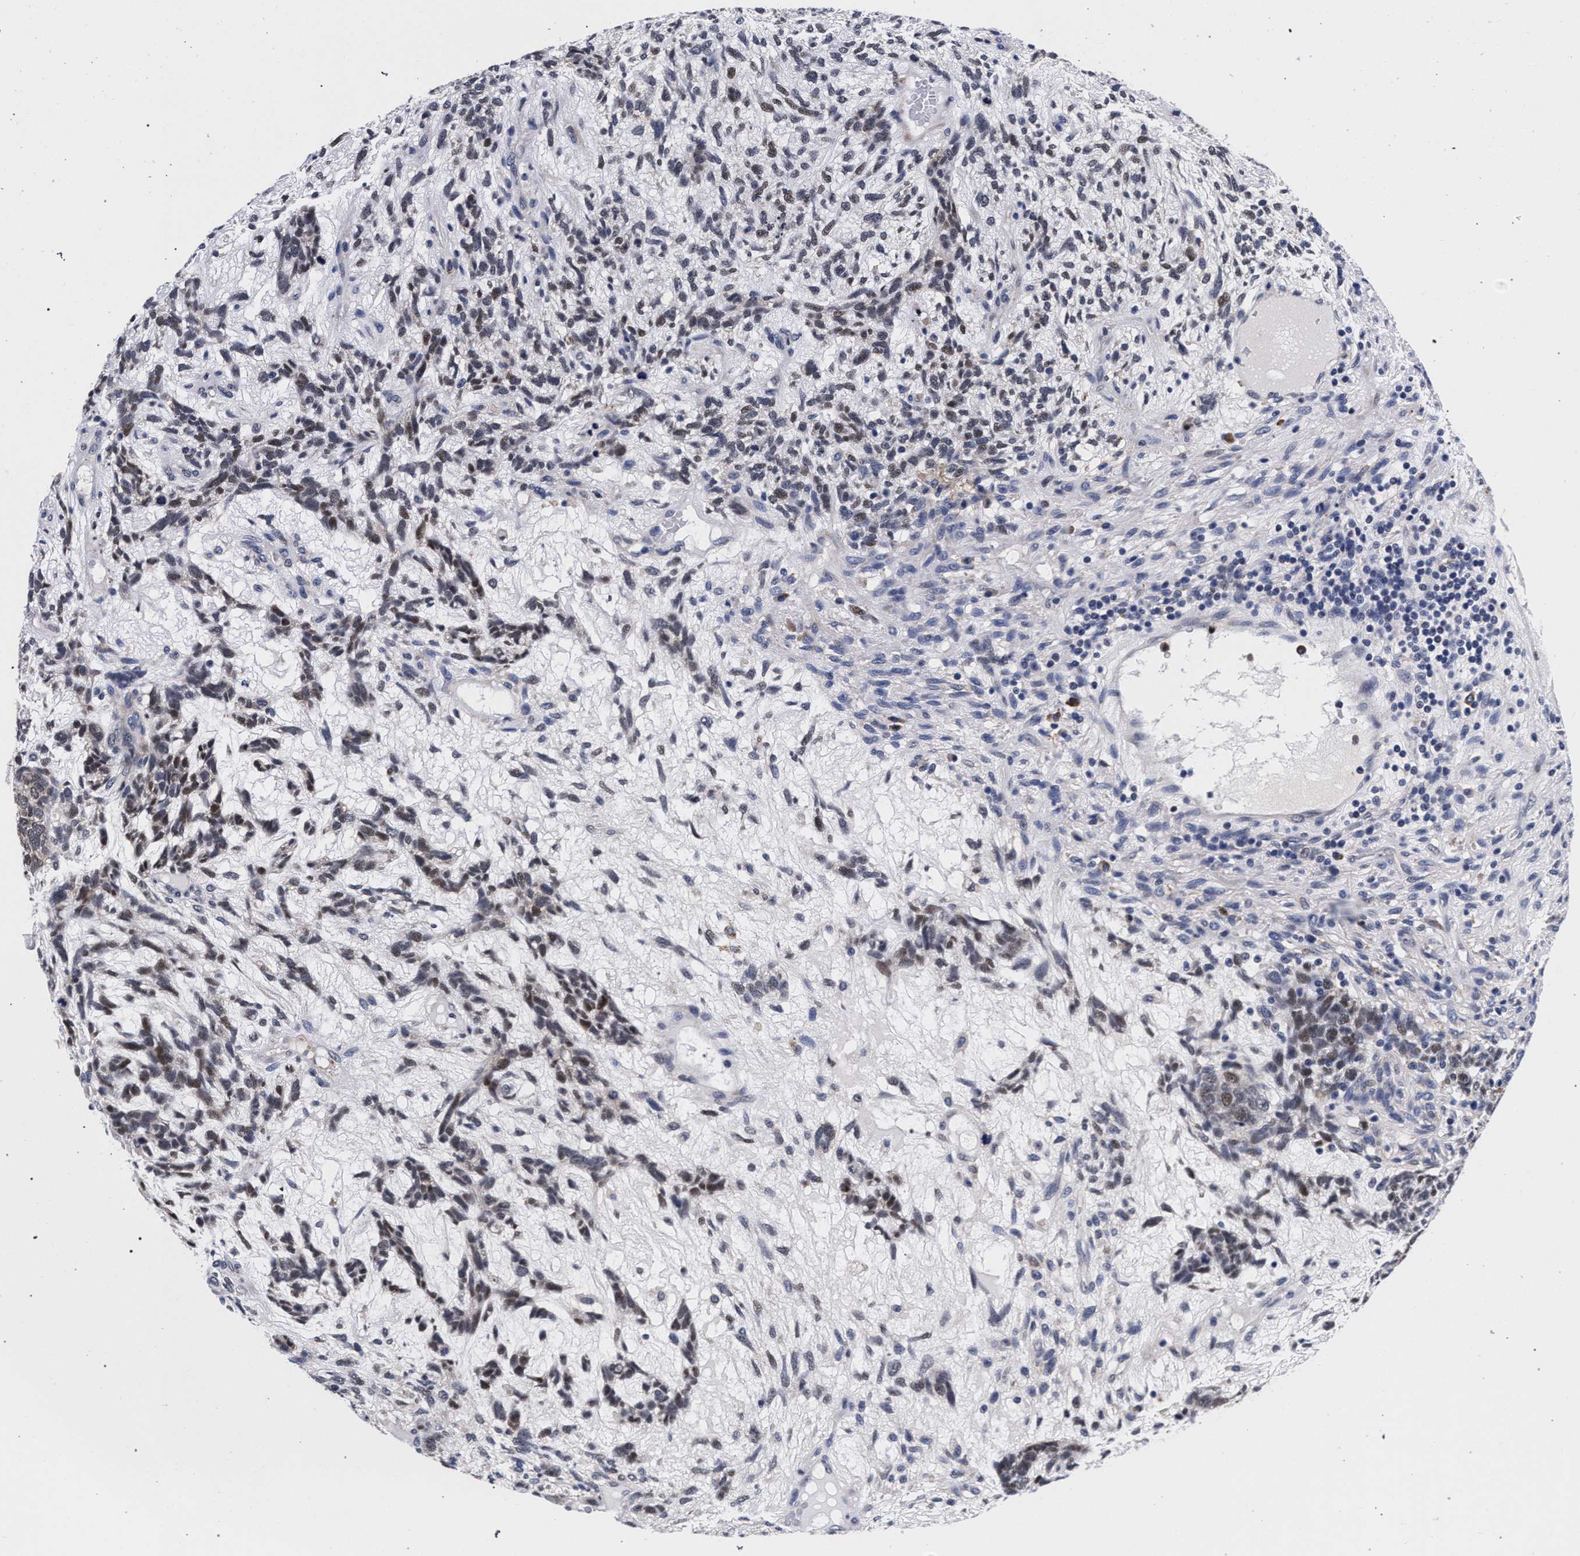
{"staining": {"intensity": "weak", "quantity": "25%-75%", "location": "nuclear"}, "tissue": "testis cancer", "cell_type": "Tumor cells", "image_type": "cancer", "snomed": [{"axis": "morphology", "description": "Seminoma, NOS"}, {"axis": "topography", "description": "Testis"}], "caption": "High-power microscopy captured an IHC photomicrograph of seminoma (testis), revealing weak nuclear positivity in about 25%-75% of tumor cells.", "gene": "ZNF462", "patient": {"sex": "male", "age": 28}}